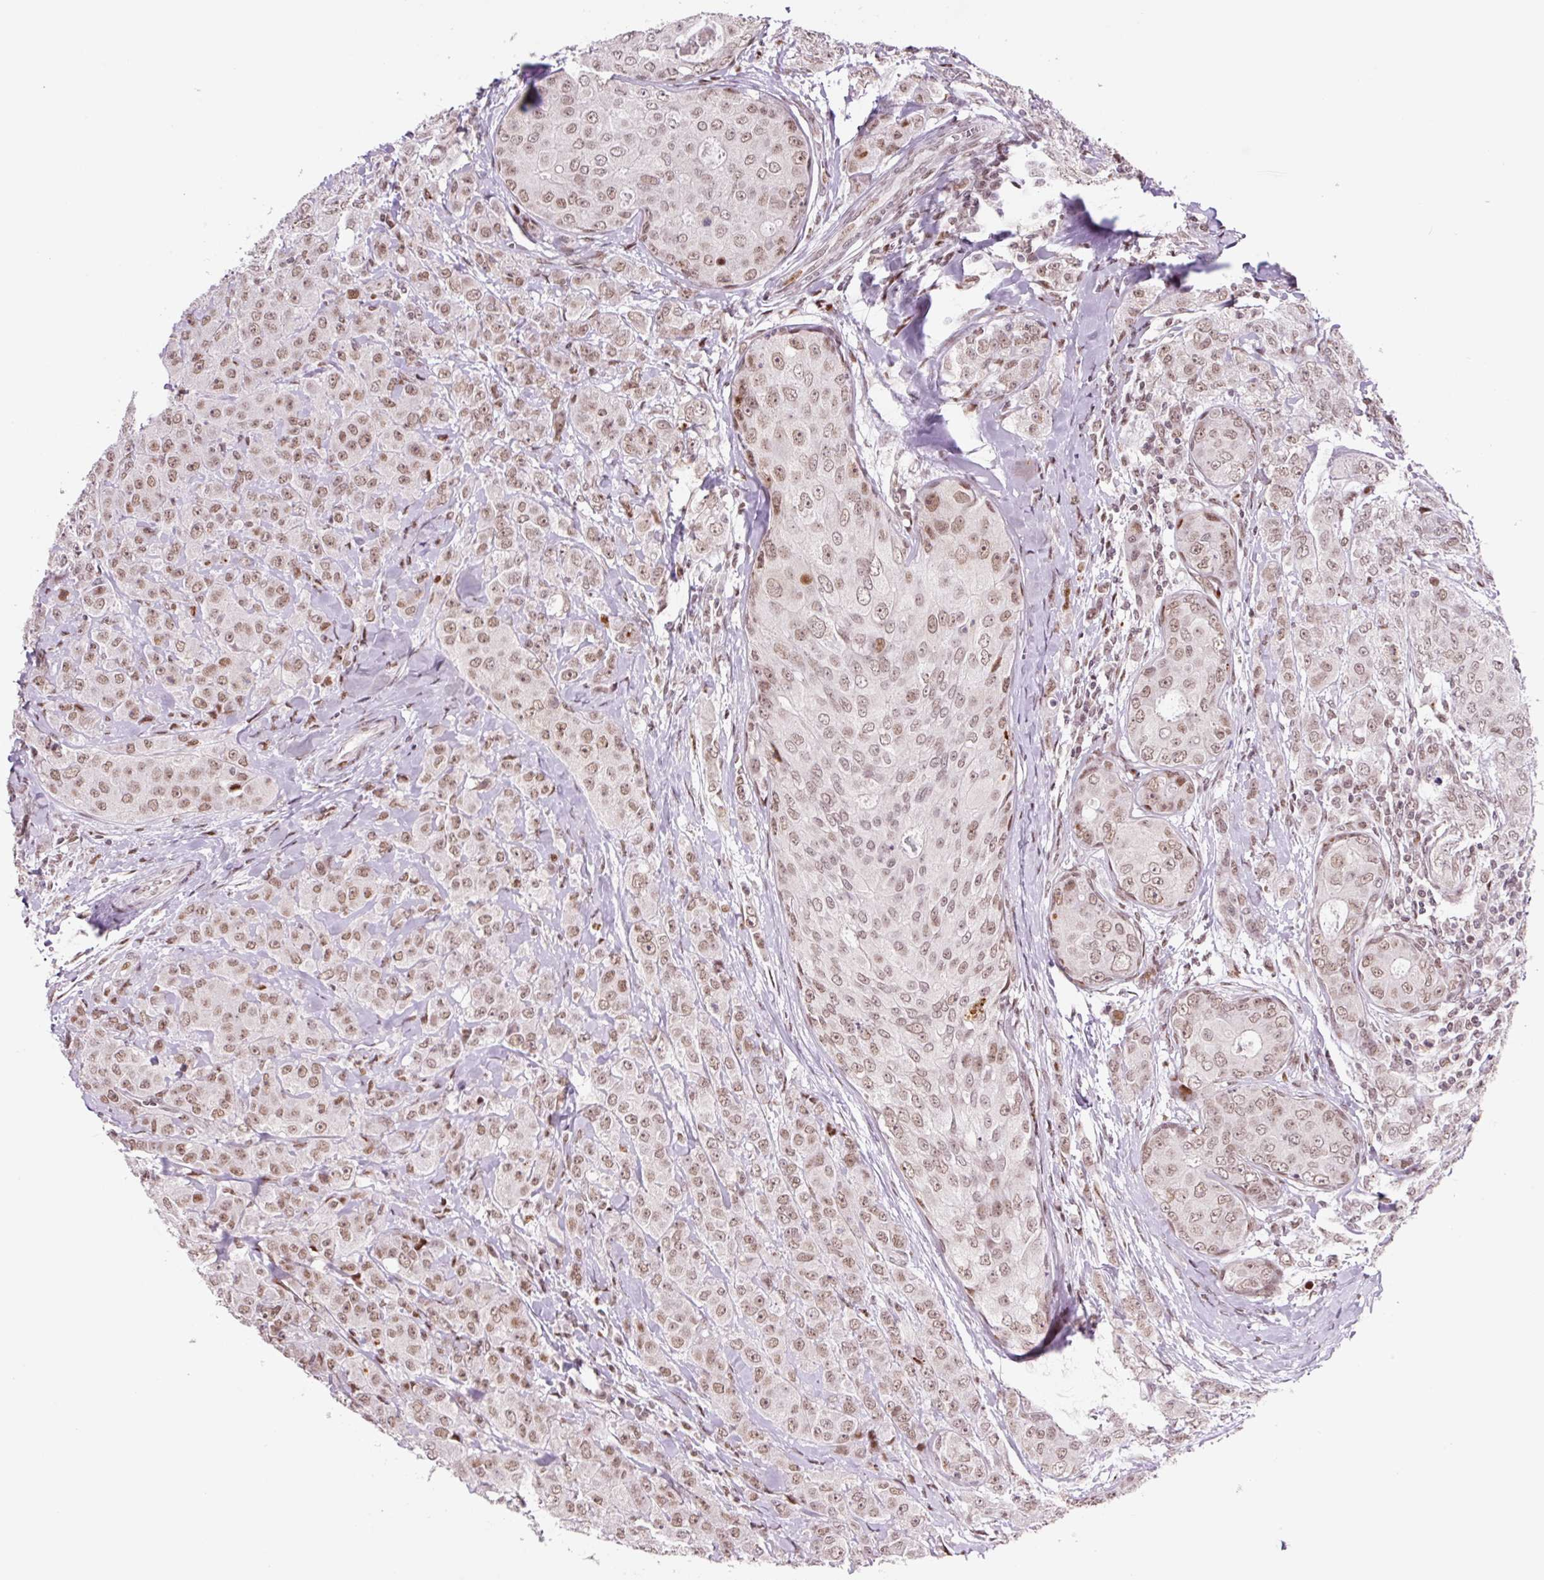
{"staining": {"intensity": "moderate", "quantity": ">75%", "location": "nuclear"}, "tissue": "breast cancer", "cell_type": "Tumor cells", "image_type": "cancer", "snomed": [{"axis": "morphology", "description": "Duct carcinoma"}, {"axis": "topography", "description": "Breast"}], "caption": "Human breast cancer stained with a protein marker exhibits moderate staining in tumor cells.", "gene": "CCNL2", "patient": {"sex": "female", "age": 43}}